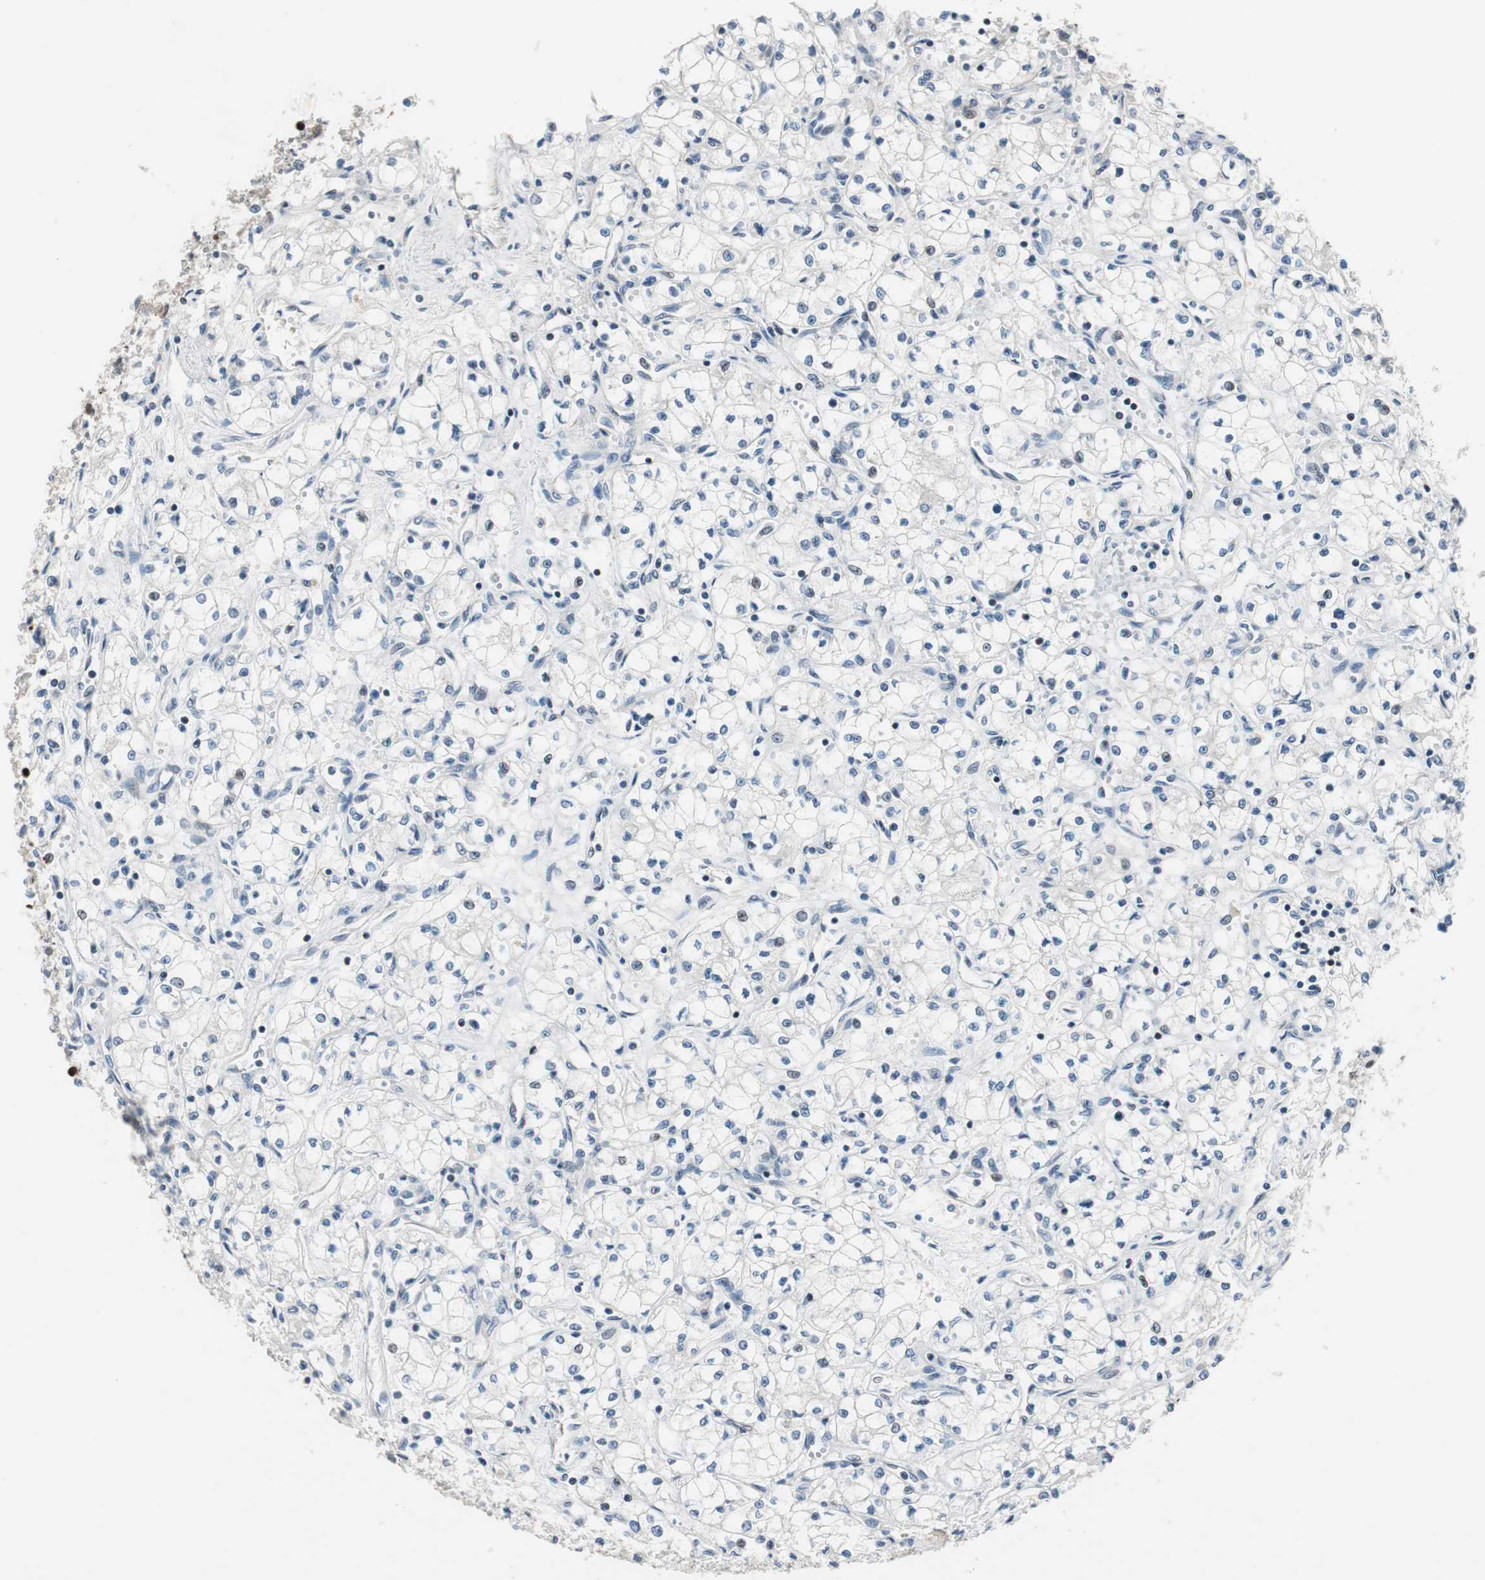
{"staining": {"intensity": "negative", "quantity": "none", "location": "none"}, "tissue": "renal cancer", "cell_type": "Tumor cells", "image_type": "cancer", "snomed": [{"axis": "morphology", "description": "Normal tissue, NOS"}, {"axis": "morphology", "description": "Adenocarcinoma, NOS"}, {"axis": "topography", "description": "Kidney"}], "caption": "Human adenocarcinoma (renal) stained for a protein using immunohistochemistry displays no positivity in tumor cells.", "gene": "AJUBA", "patient": {"sex": "male", "age": 59}}